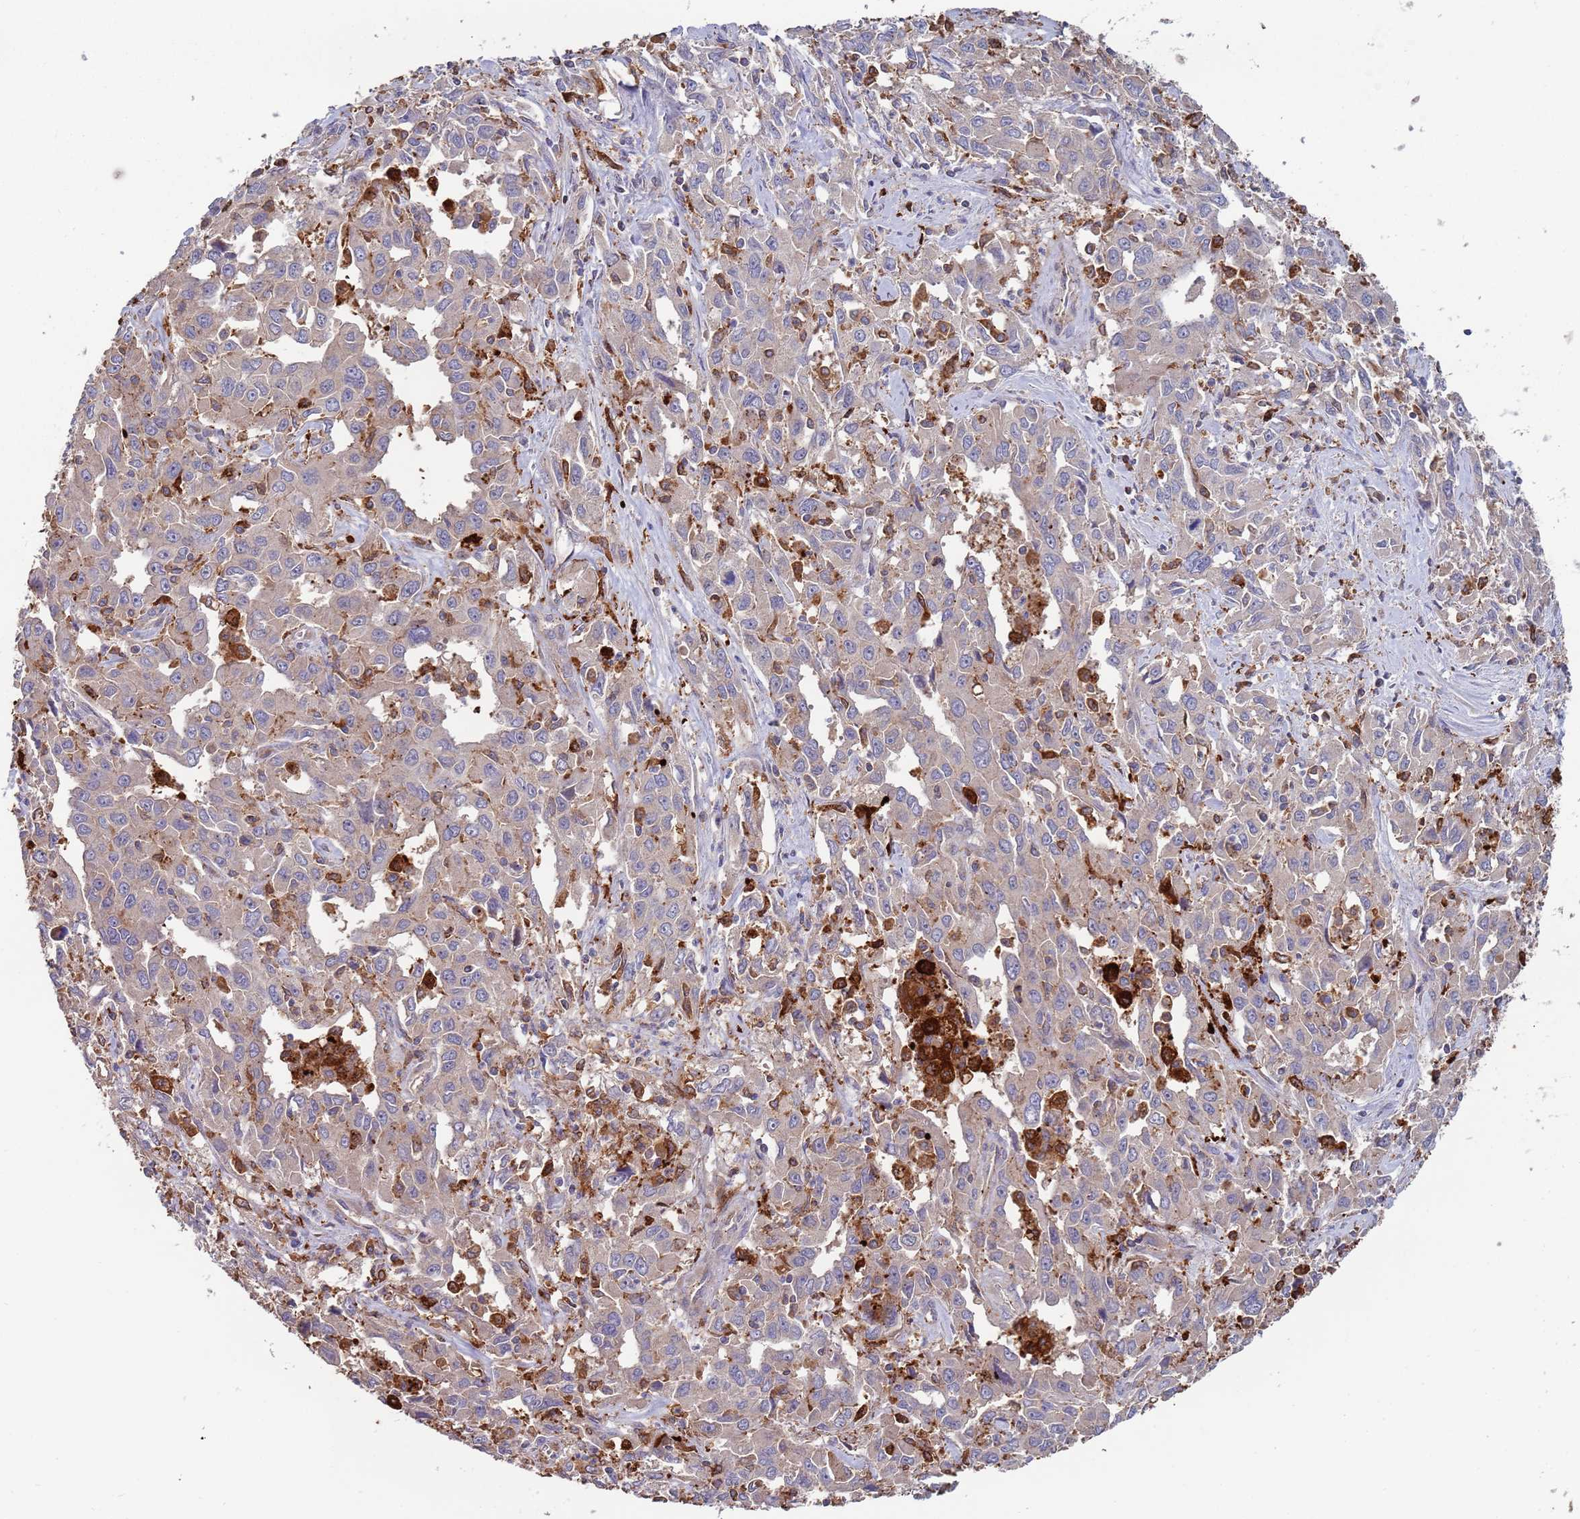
{"staining": {"intensity": "negative", "quantity": "none", "location": "none"}, "tissue": "liver cancer", "cell_type": "Tumor cells", "image_type": "cancer", "snomed": [{"axis": "morphology", "description": "Carcinoma, Hepatocellular, NOS"}, {"axis": "topography", "description": "Liver"}], "caption": "Tumor cells are negative for protein expression in human liver cancer.", "gene": "MALRD1", "patient": {"sex": "male", "age": 63}}